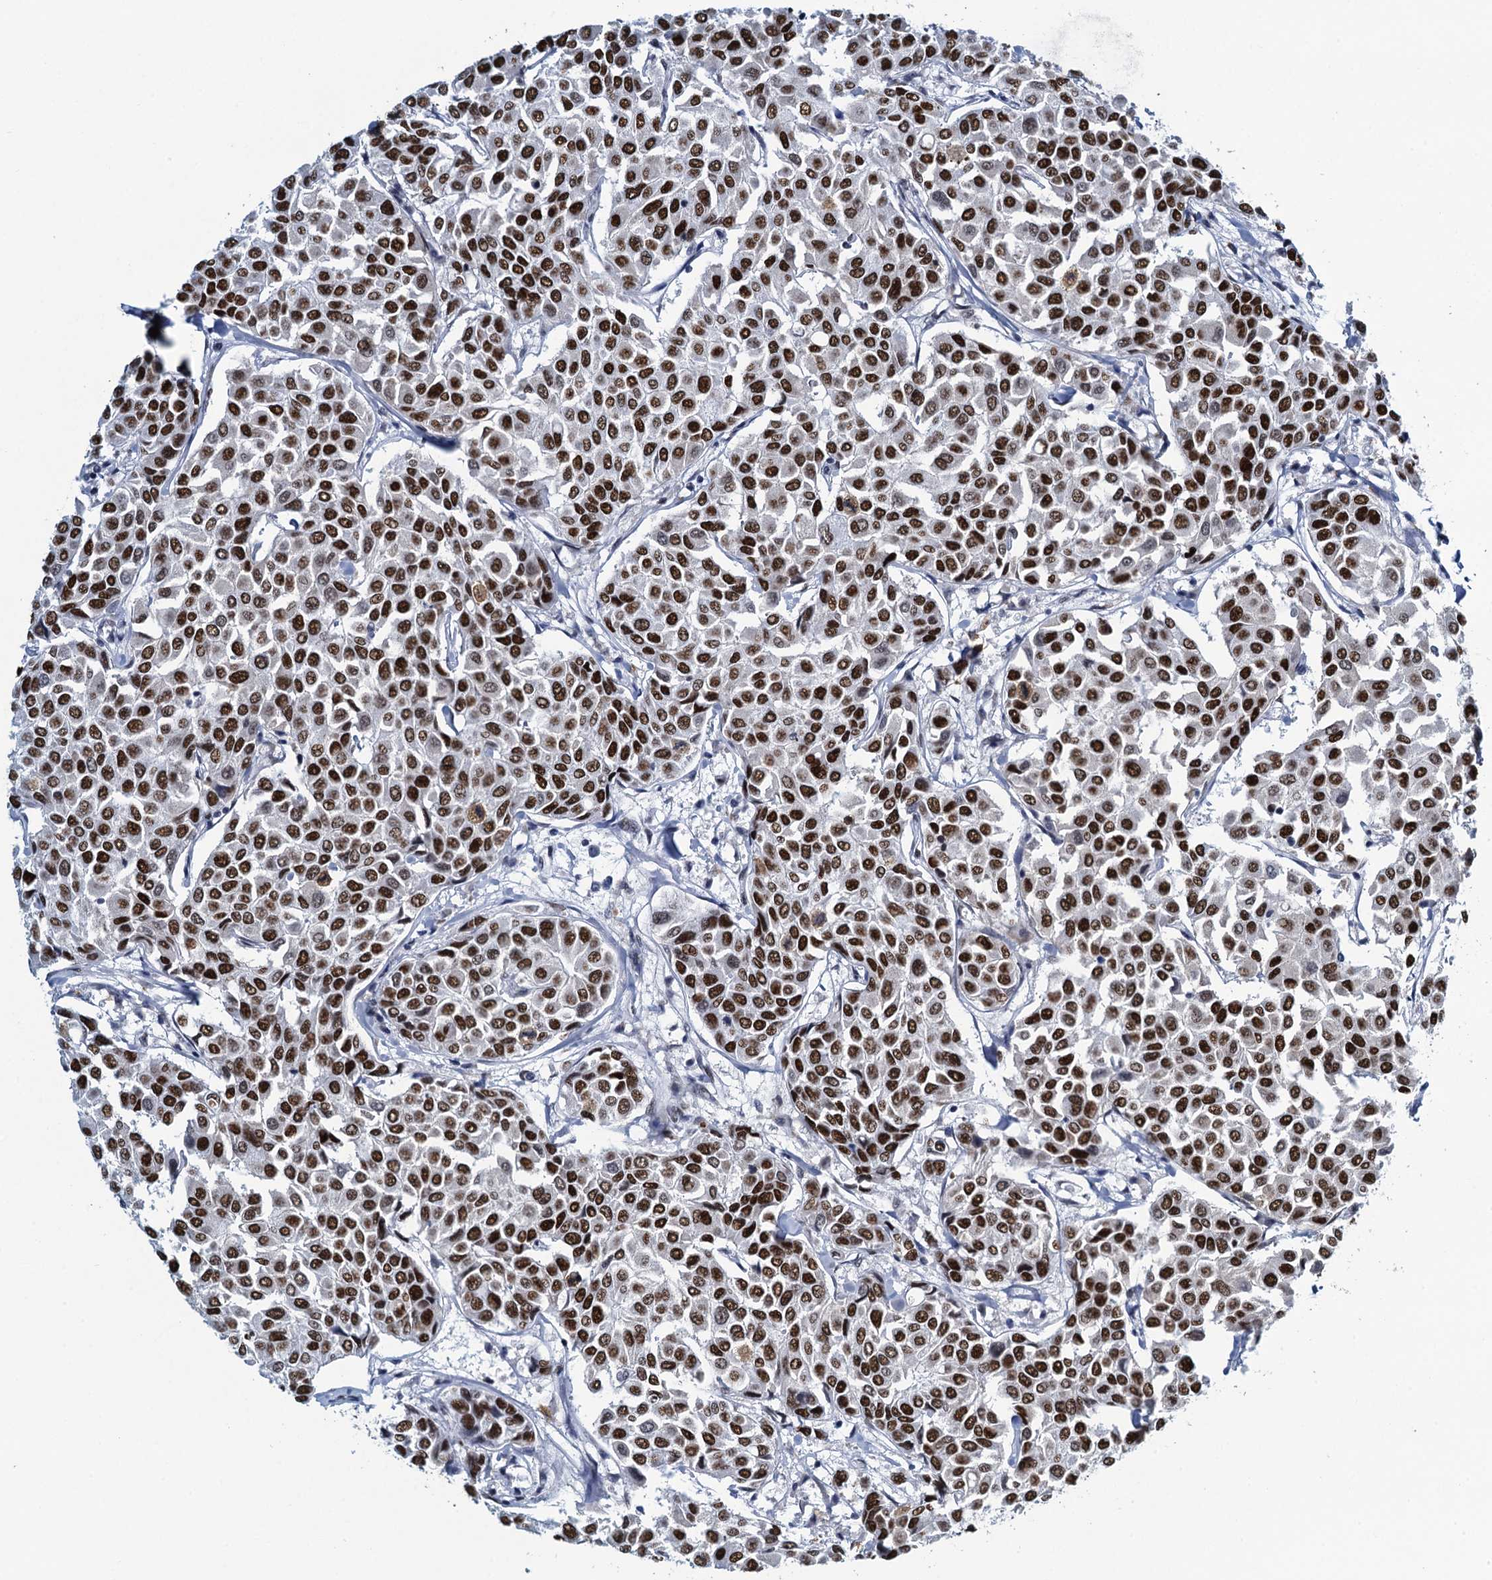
{"staining": {"intensity": "strong", "quantity": ">75%", "location": "nuclear"}, "tissue": "breast cancer", "cell_type": "Tumor cells", "image_type": "cancer", "snomed": [{"axis": "morphology", "description": "Duct carcinoma"}, {"axis": "topography", "description": "Breast"}], "caption": "A high amount of strong nuclear positivity is identified in approximately >75% of tumor cells in breast intraductal carcinoma tissue.", "gene": "HNRNPUL2", "patient": {"sex": "female", "age": 55}}